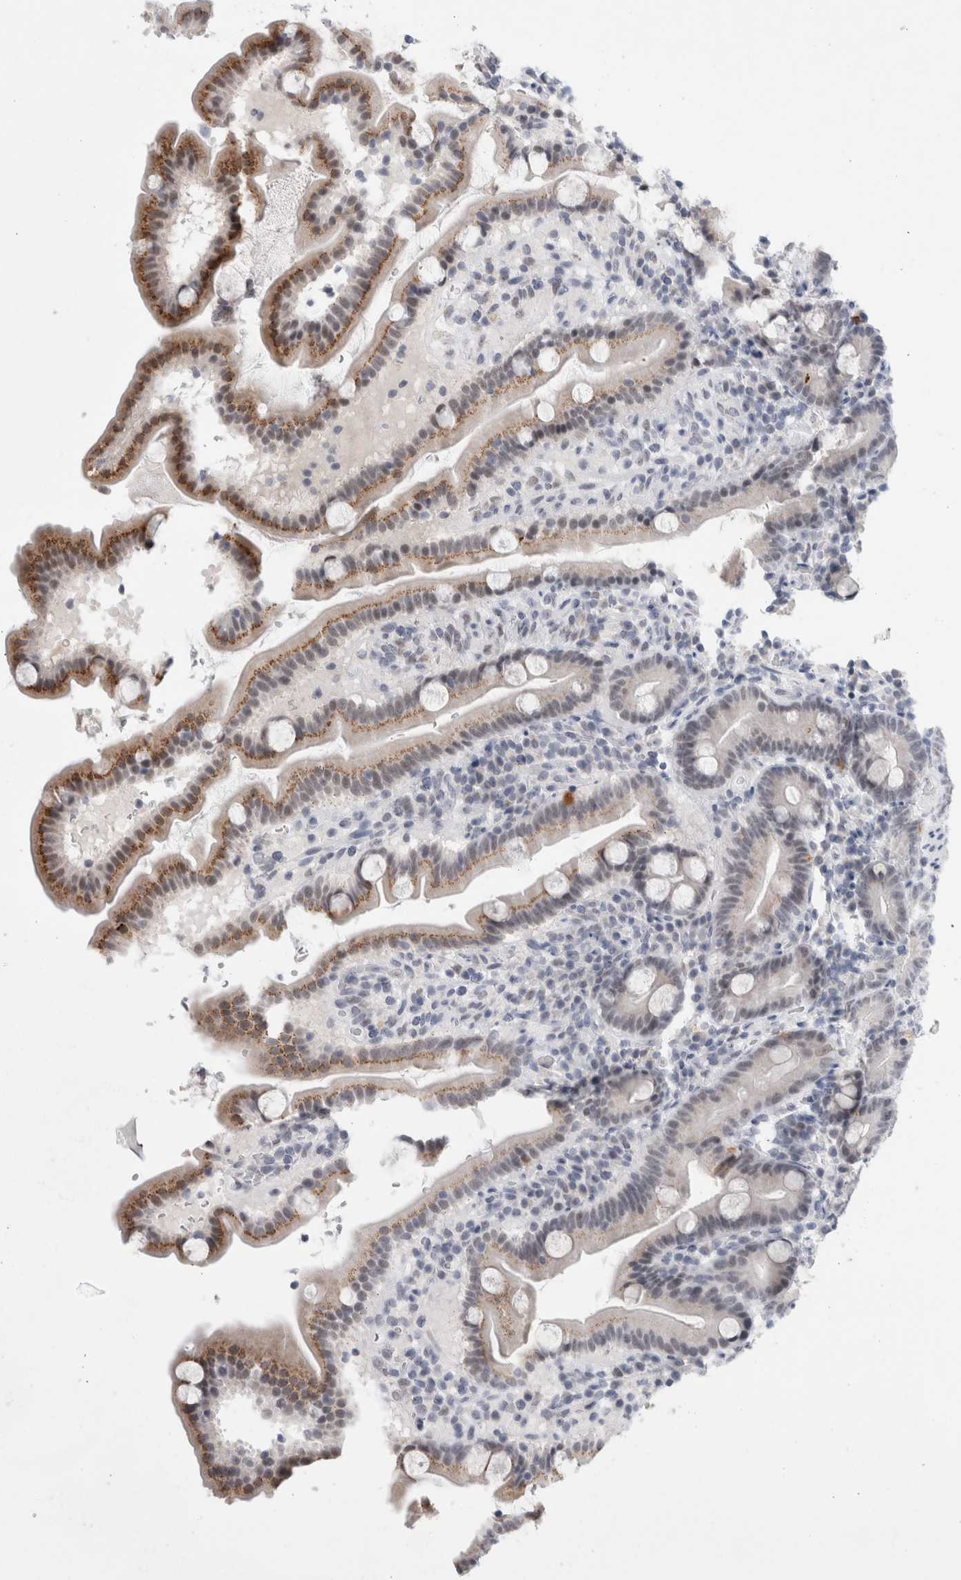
{"staining": {"intensity": "moderate", "quantity": "25%-75%", "location": "cytoplasmic/membranous"}, "tissue": "duodenum", "cell_type": "Glandular cells", "image_type": "normal", "snomed": [{"axis": "morphology", "description": "Normal tissue, NOS"}, {"axis": "topography", "description": "Duodenum"}], "caption": "Duodenum was stained to show a protein in brown. There is medium levels of moderate cytoplasmic/membranous expression in about 25%-75% of glandular cells. The staining is performed using DAB (3,3'-diaminobenzidine) brown chromogen to label protein expression. The nuclei are counter-stained blue using hematoxylin.", "gene": "NIPA1", "patient": {"sex": "male", "age": 54}}